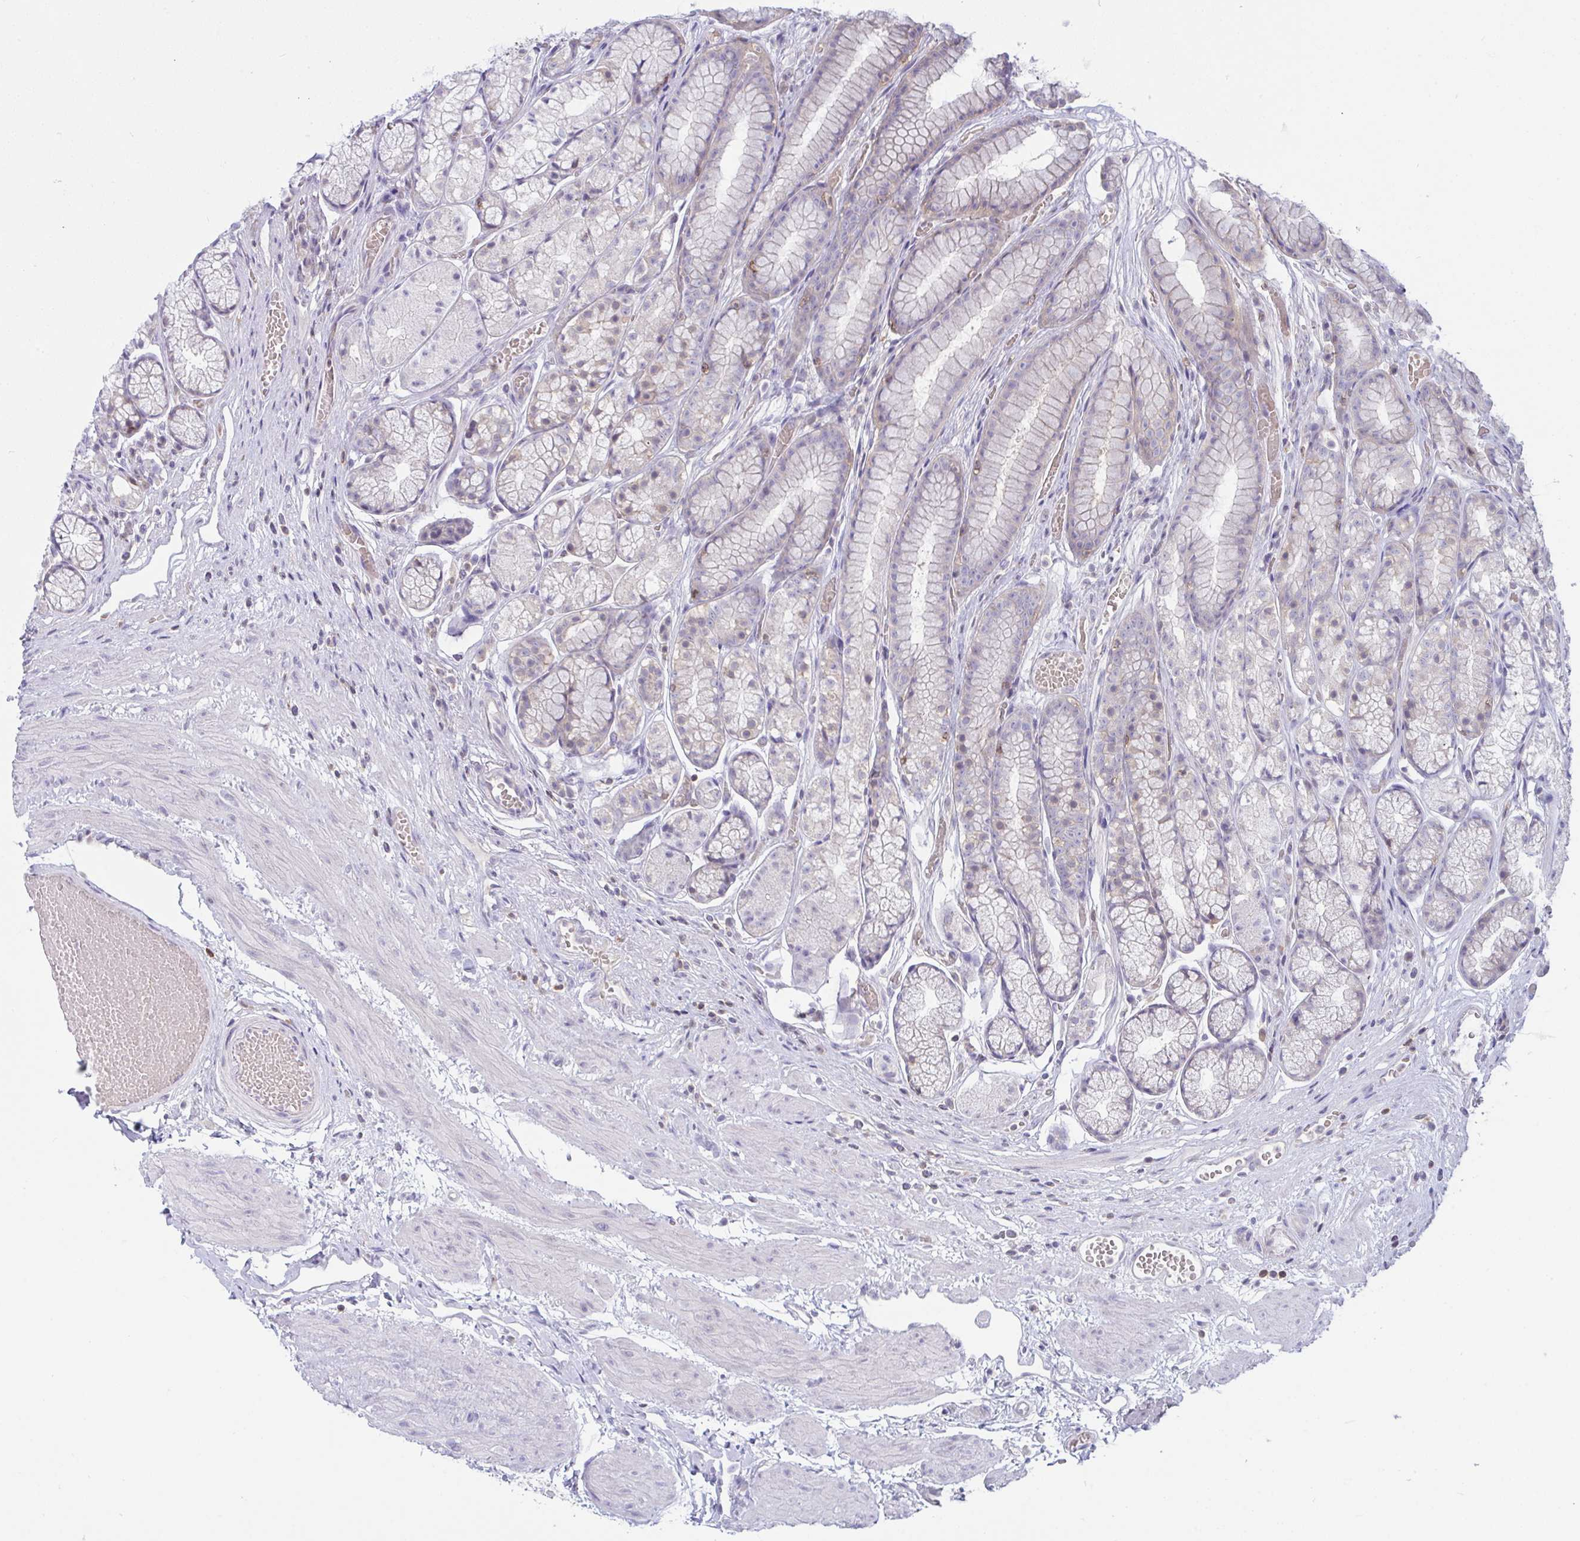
{"staining": {"intensity": "negative", "quantity": "none", "location": "none"}, "tissue": "stomach", "cell_type": "Glandular cells", "image_type": "normal", "snomed": [{"axis": "morphology", "description": "Normal tissue, NOS"}, {"axis": "topography", "description": "Smooth muscle"}, {"axis": "topography", "description": "Stomach"}], "caption": "A high-resolution micrograph shows immunohistochemistry (IHC) staining of normal stomach, which reveals no significant staining in glandular cells. The staining was performed using DAB to visualize the protein expression in brown, while the nuclei were stained in blue with hematoxylin (Magnification: 20x).", "gene": "TANK", "patient": {"sex": "male", "age": 70}}